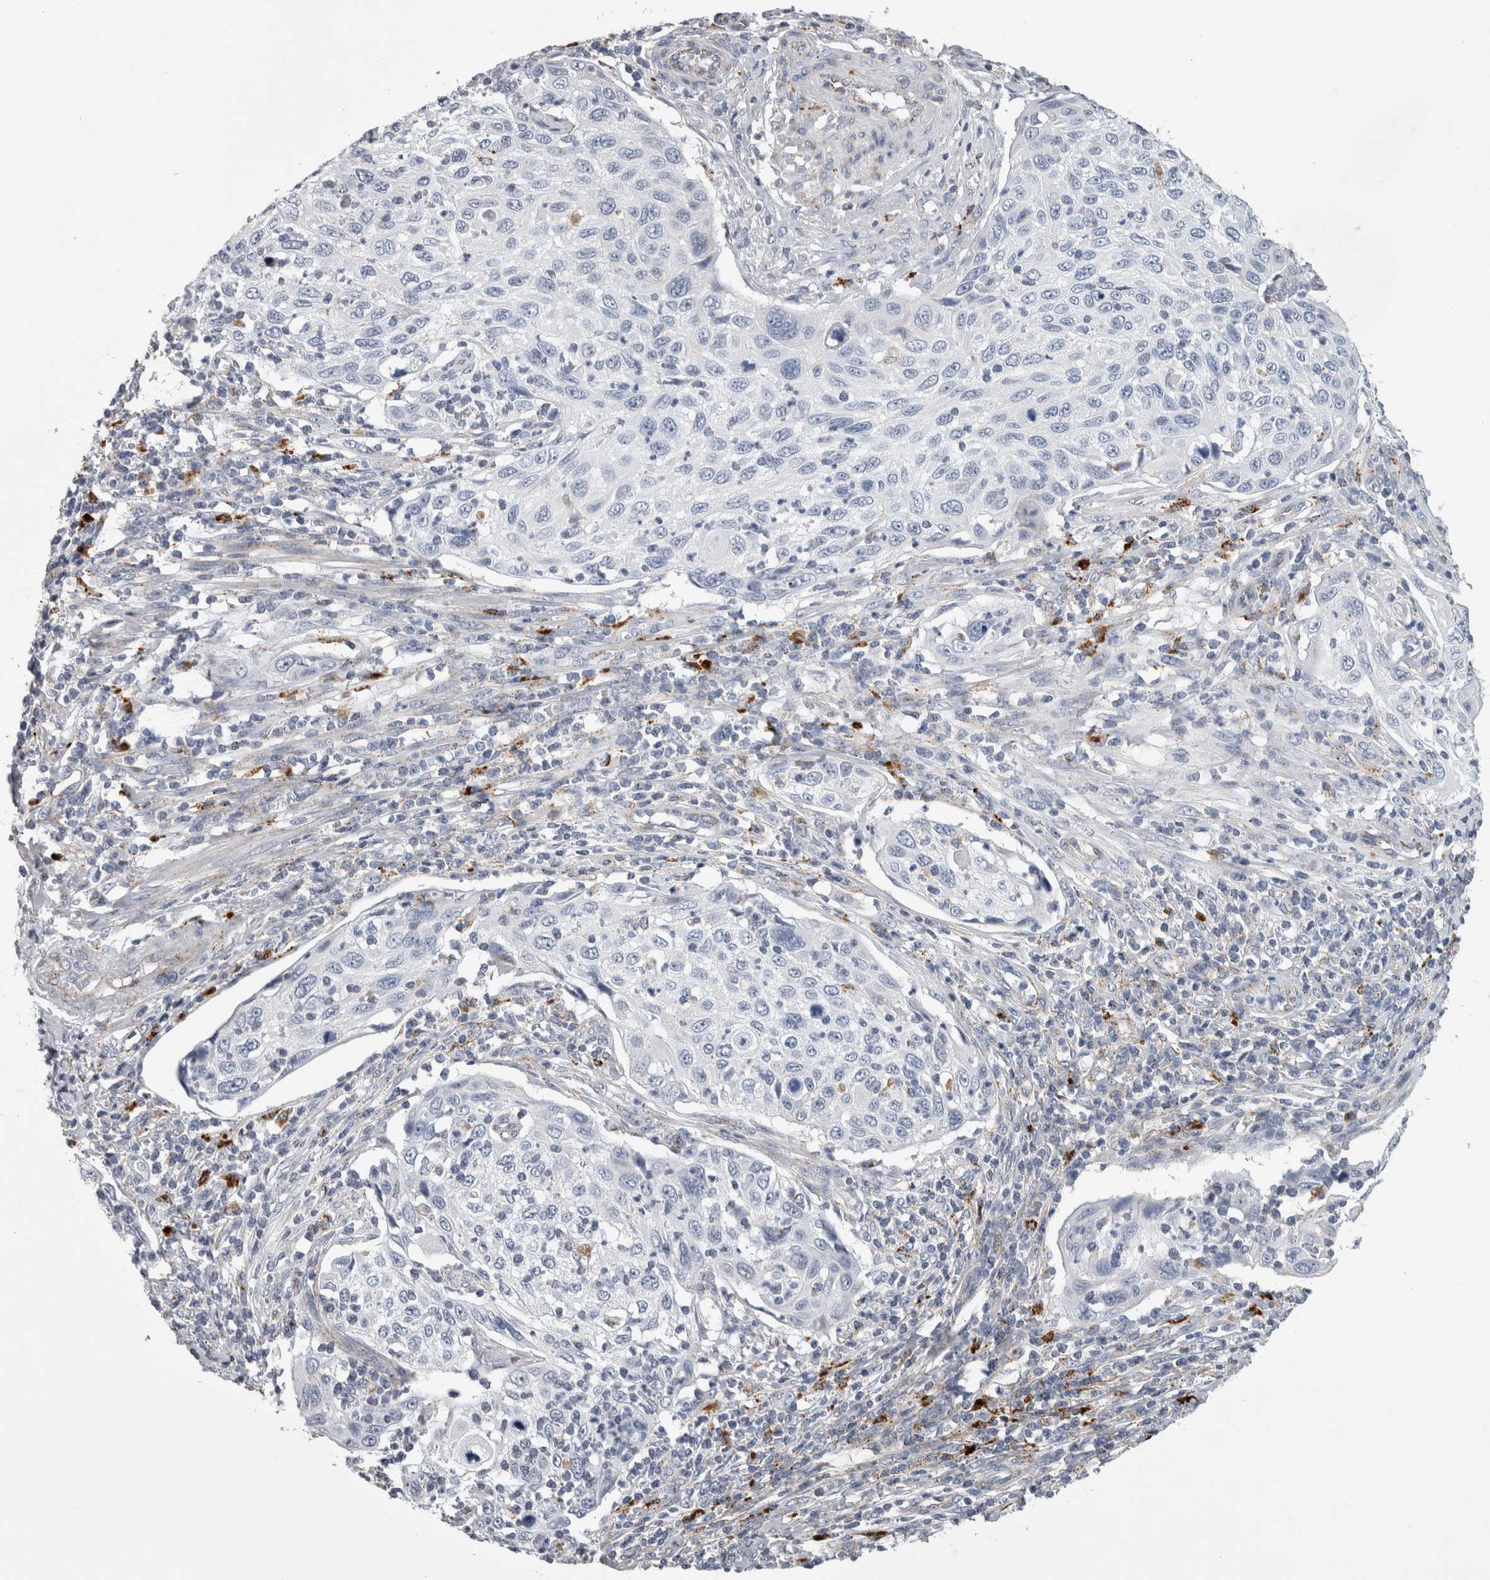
{"staining": {"intensity": "negative", "quantity": "none", "location": "none"}, "tissue": "cervical cancer", "cell_type": "Tumor cells", "image_type": "cancer", "snomed": [{"axis": "morphology", "description": "Squamous cell carcinoma, NOS"}, {"axis": "topography", "description": "Cervix"}], "caption": "Cervical cancer (squamous cell carcinoma) was stained to show a protein in brown. There is no significant staining in tumor cells. Nuclei are stained in blue.", "gene": "DPP7", "patient": {"sex": "female", "age": 70}}